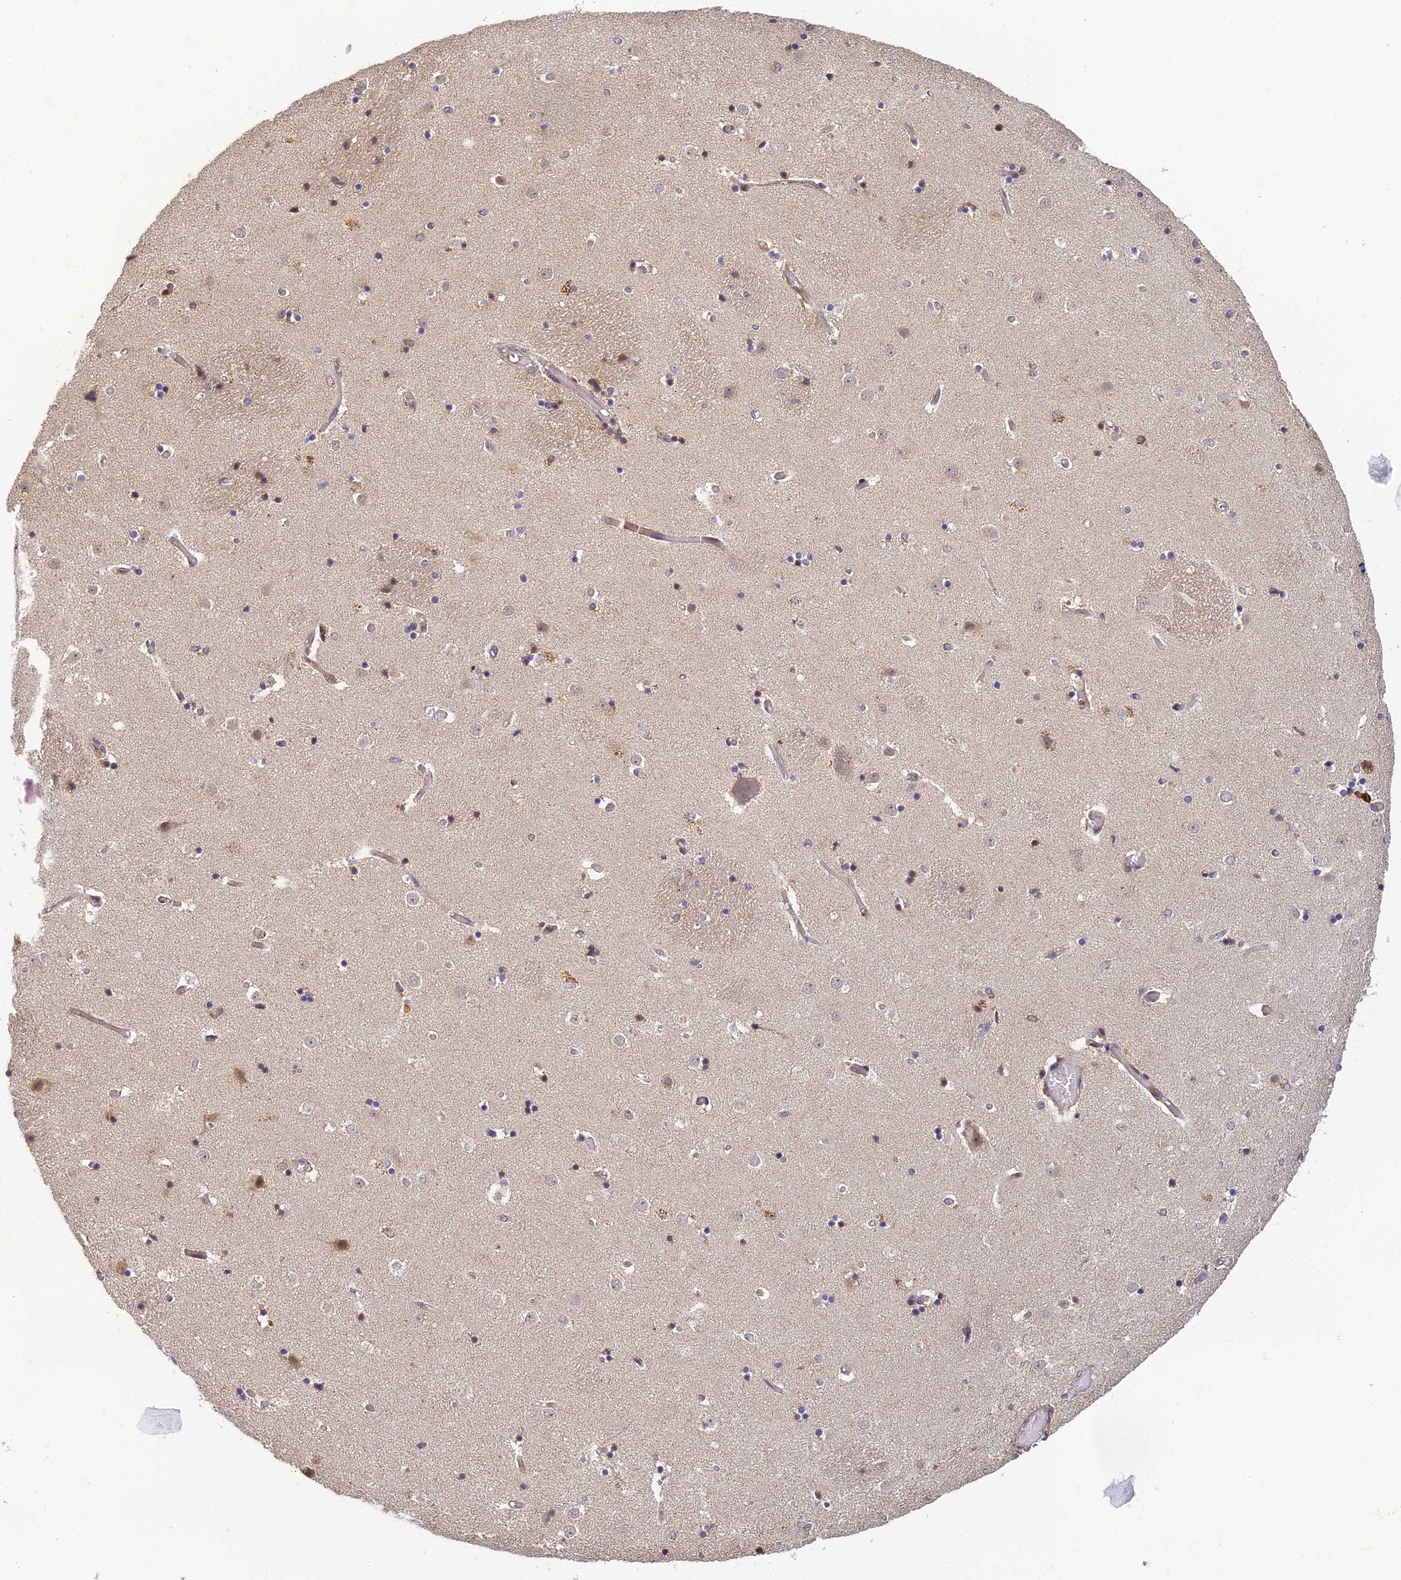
{"staining": {"intensity": "negative", "quantity": "none", "location": "none"}, "tissue": "caudate", "cell_type": "Glial cells", "image_type": "normal", "snomed": [{"axis": "morphology", "description": "Normal tissue, NOS"}, {"axis": "topography", "description": "Lateral ventricle wall"}], "caption": "The micrograph displays no staining of glial cells in unremarkable caudate.", "gene": "RGL3", "patient": {"sex": "female", "age": 52}}